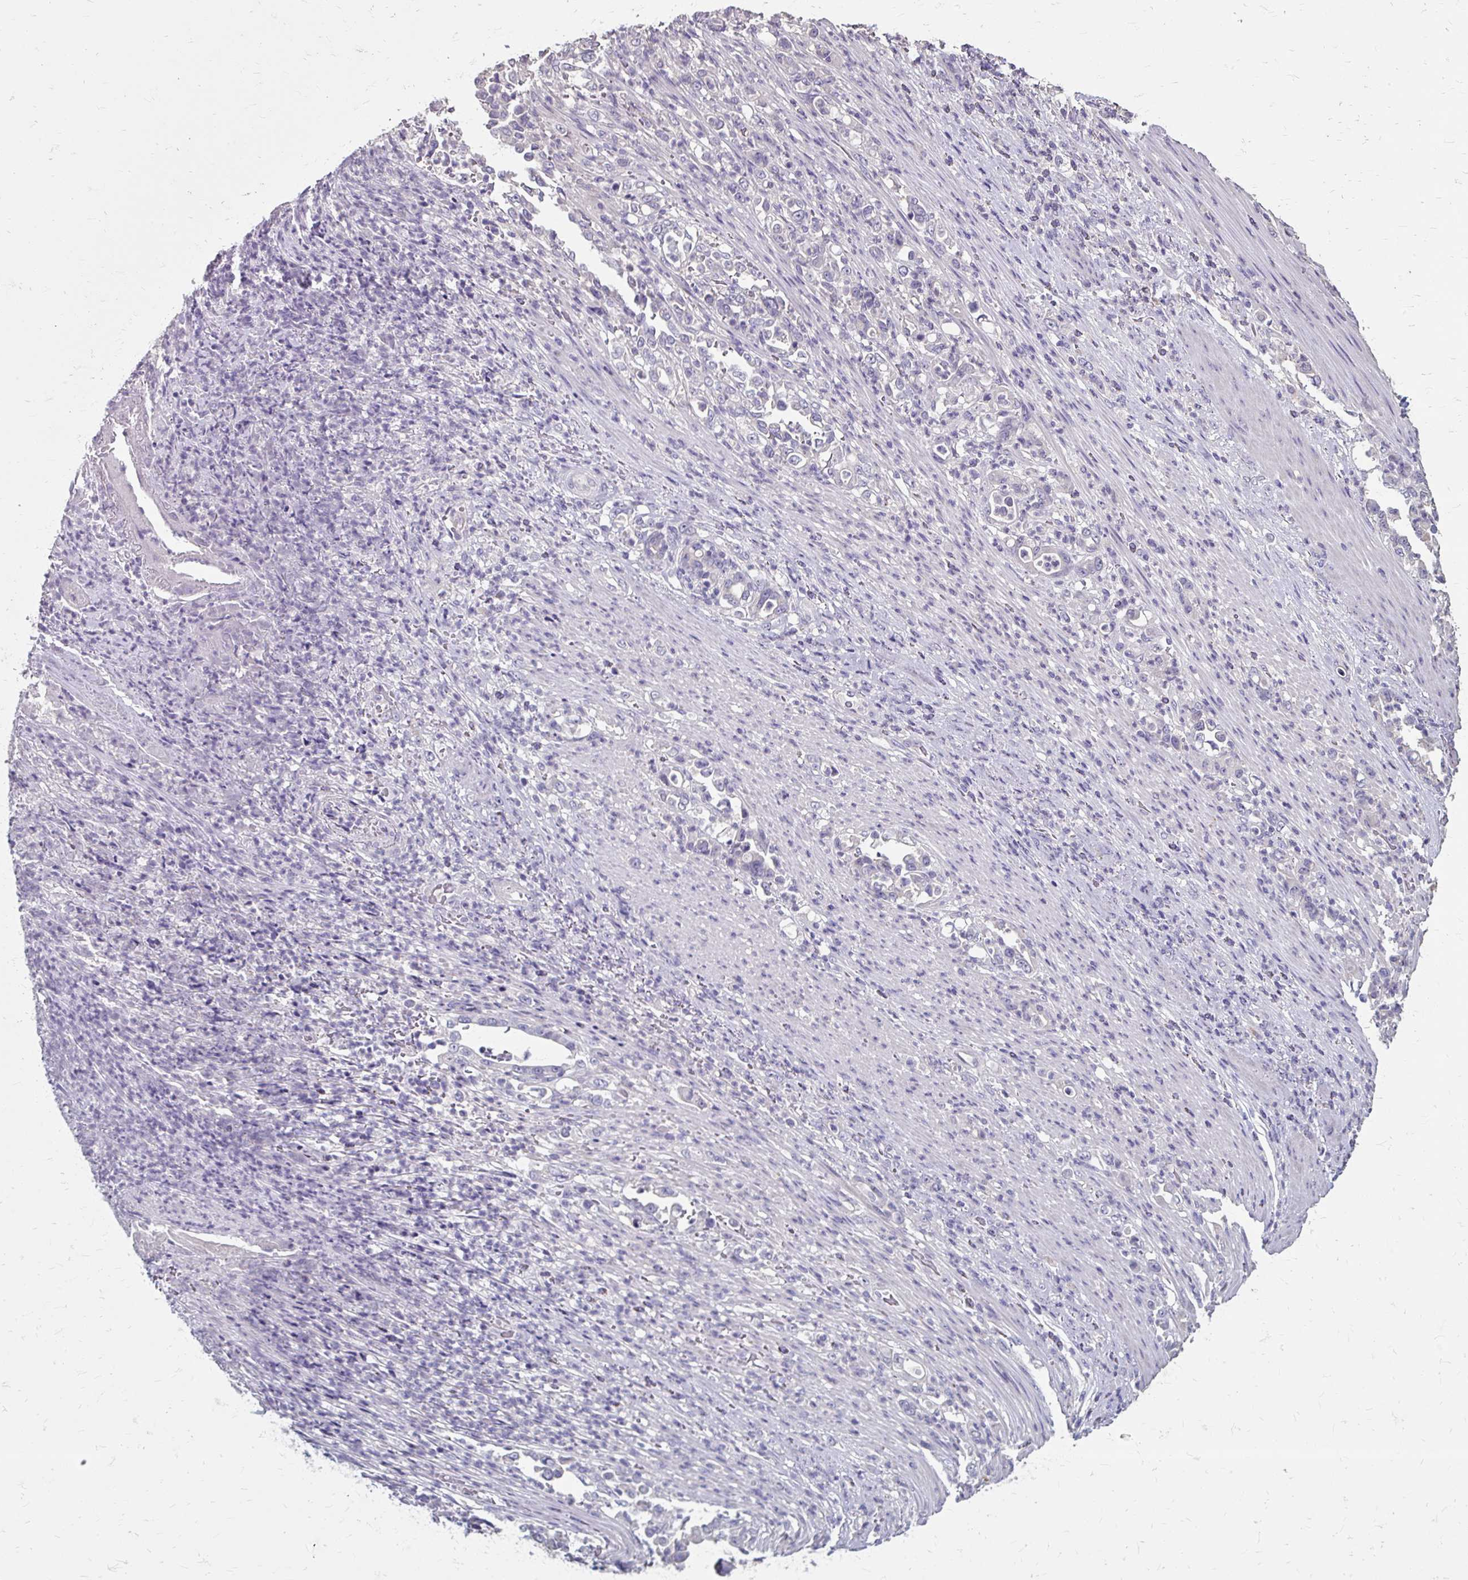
{"staining": {"intensity": "negative", "quantity": "none", "location": "none"}, "tissue": "stomach cancer", "cell_type": "Tumor cells", "image_type": "cancer", "snomed": [{"axis": "morphology", "description": "Normal tissue, NOS"}, {"axis": "morphology", "description": "Adenocarcinoma, NOS"}, {"axis": "topography", "description": "Stomach"}], "caption": "Human adenocarcinoma (stomach) stained for a protein using immunohistochemistry shows no staining in tumor cells.", "gene": "KLHL24", "patient": {"sex": "female", "age": 79}}